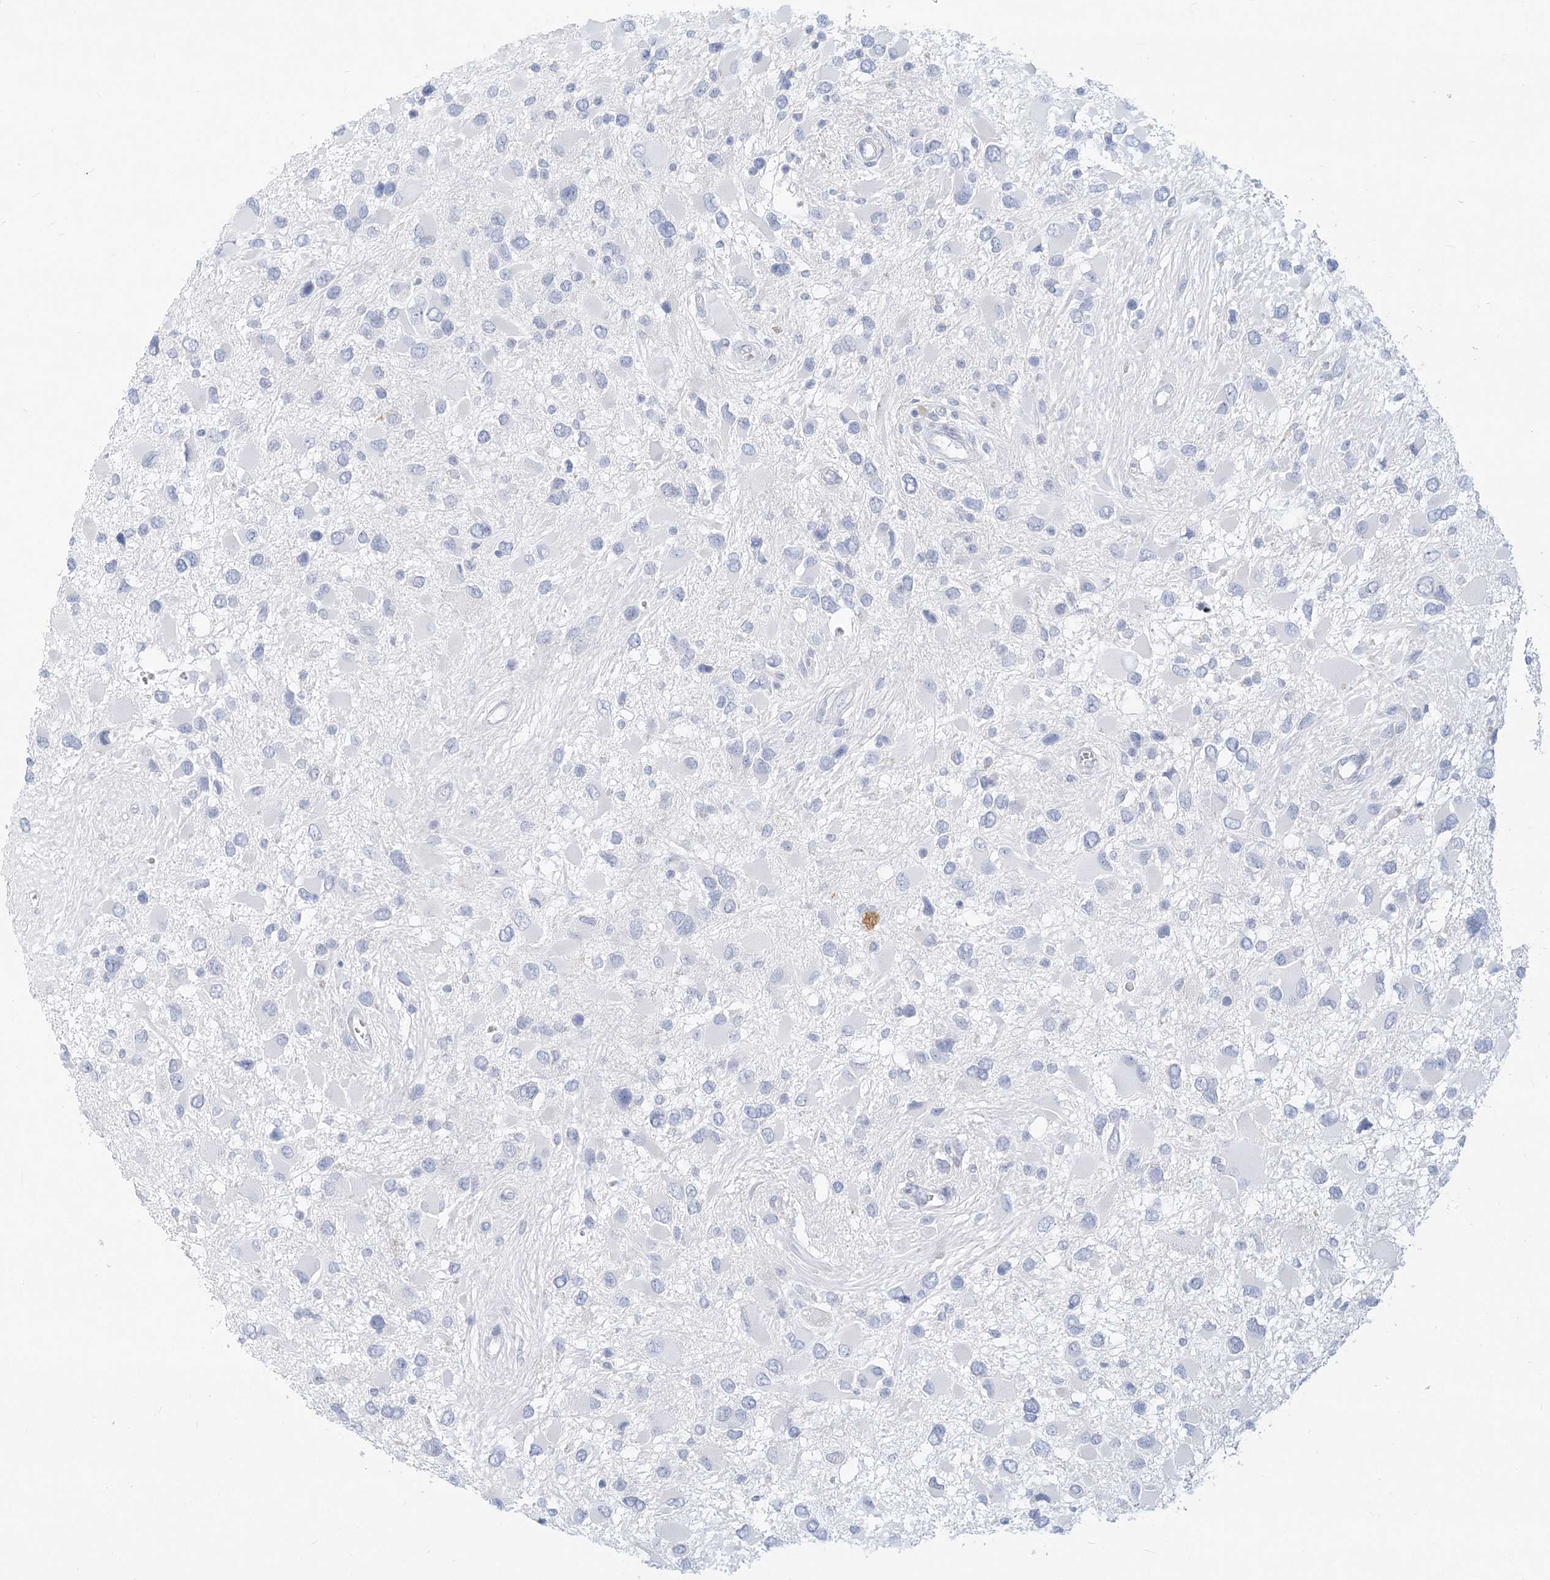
{"staining": {"intensity": "negative", "quantity": "none", "location": "none"}, "tissue": "glioma", "cell_type": "Tumor cells", "image_type": "cancer", "snomed": [{"axis": "morphology", "description": "Glioma, malignant, High grade"}, {"axis": "topography", "description": "Brain"}], "caption": "A high-resolution image shows immunohistochemistry (IHC) staining of glioma, which displays no significant expression in tumor cells.", "gene": "CSN1S1", "patient": {"sex": "male", "age": 53}}